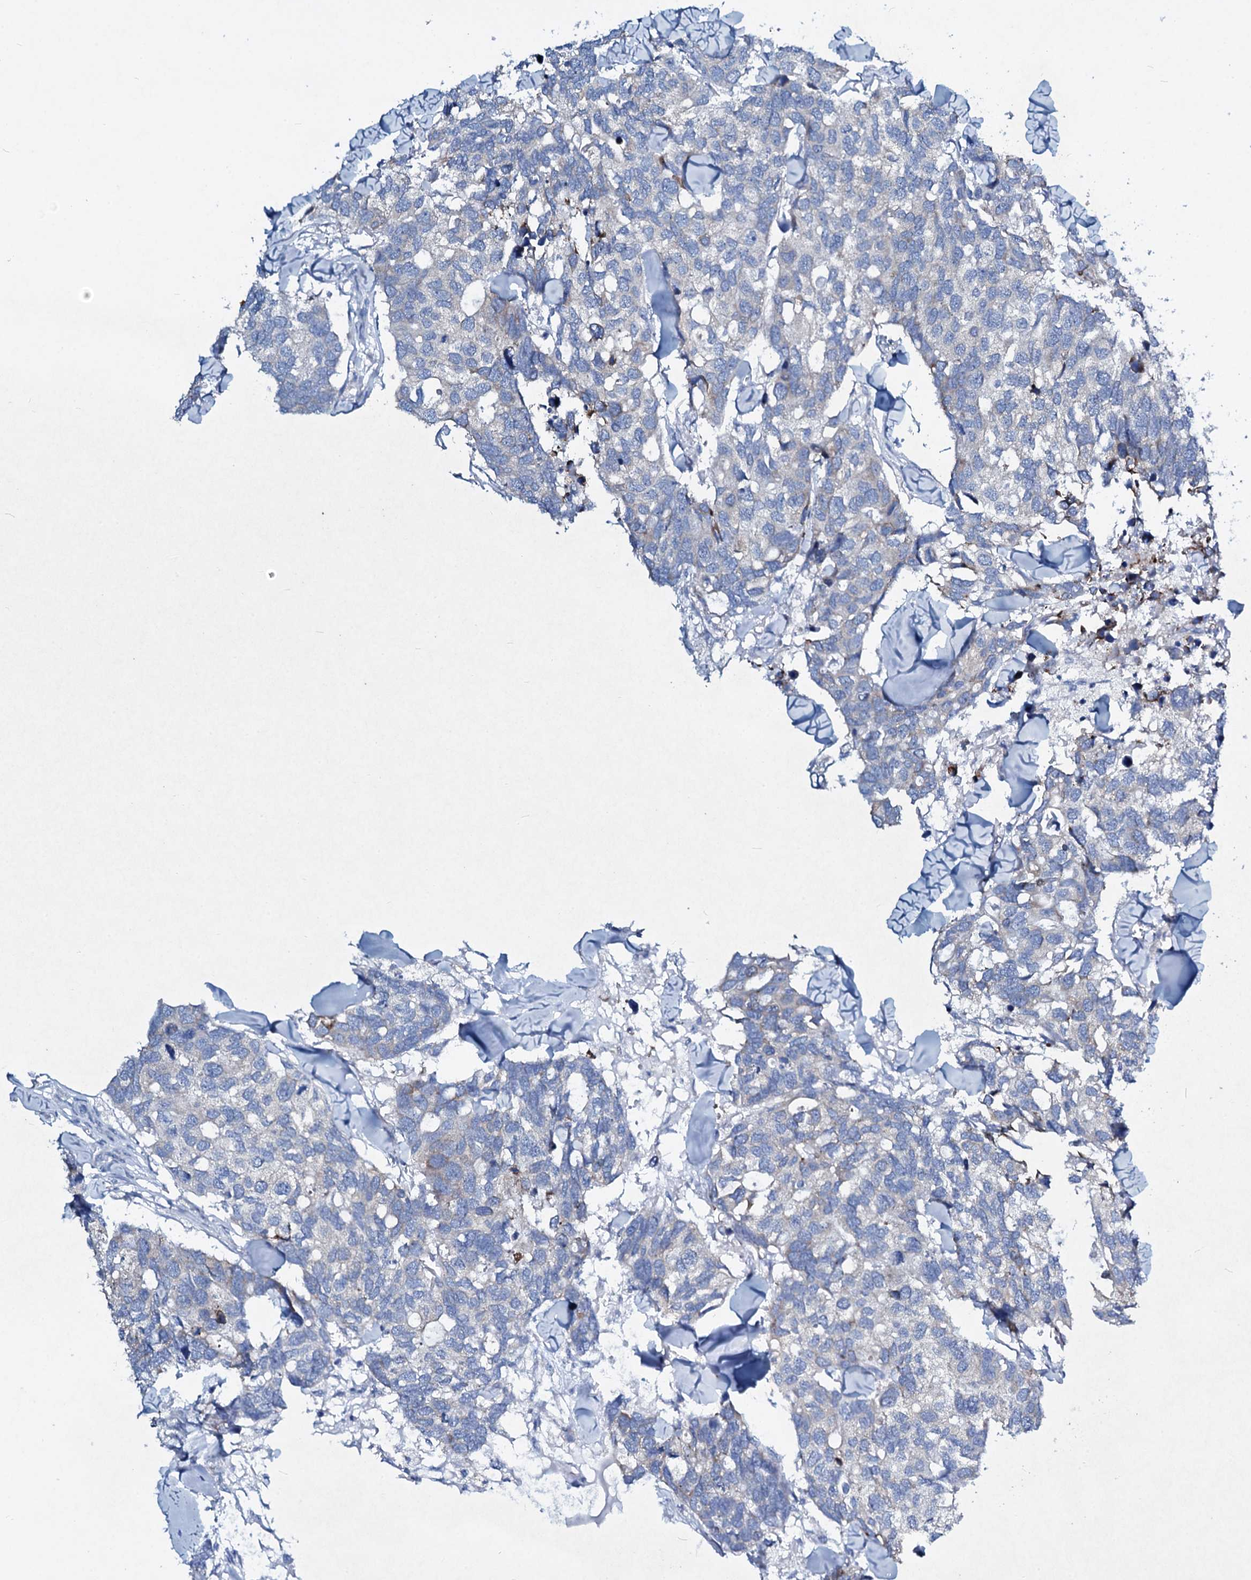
{"staining": {"intensity": "weak", "quantity": "<25%", "location": "cytoplasmic/membranous"}, "tissue": "breast cancer", "cell_type": "Tumor cells", "image_type": "cancer", "snomed": [{"axis": "morphology", "description": "Duct carcinoma"}, {"axis": "topography", "description": "Breast"}], "caption": "High power microscopy micrograph of an IHC image of infiltrating ductal carcinoma (breast), revealing no significant expression in tumor cells.", "gene": "TPGS2", "patient": {"sex": "female", "age": 83}}